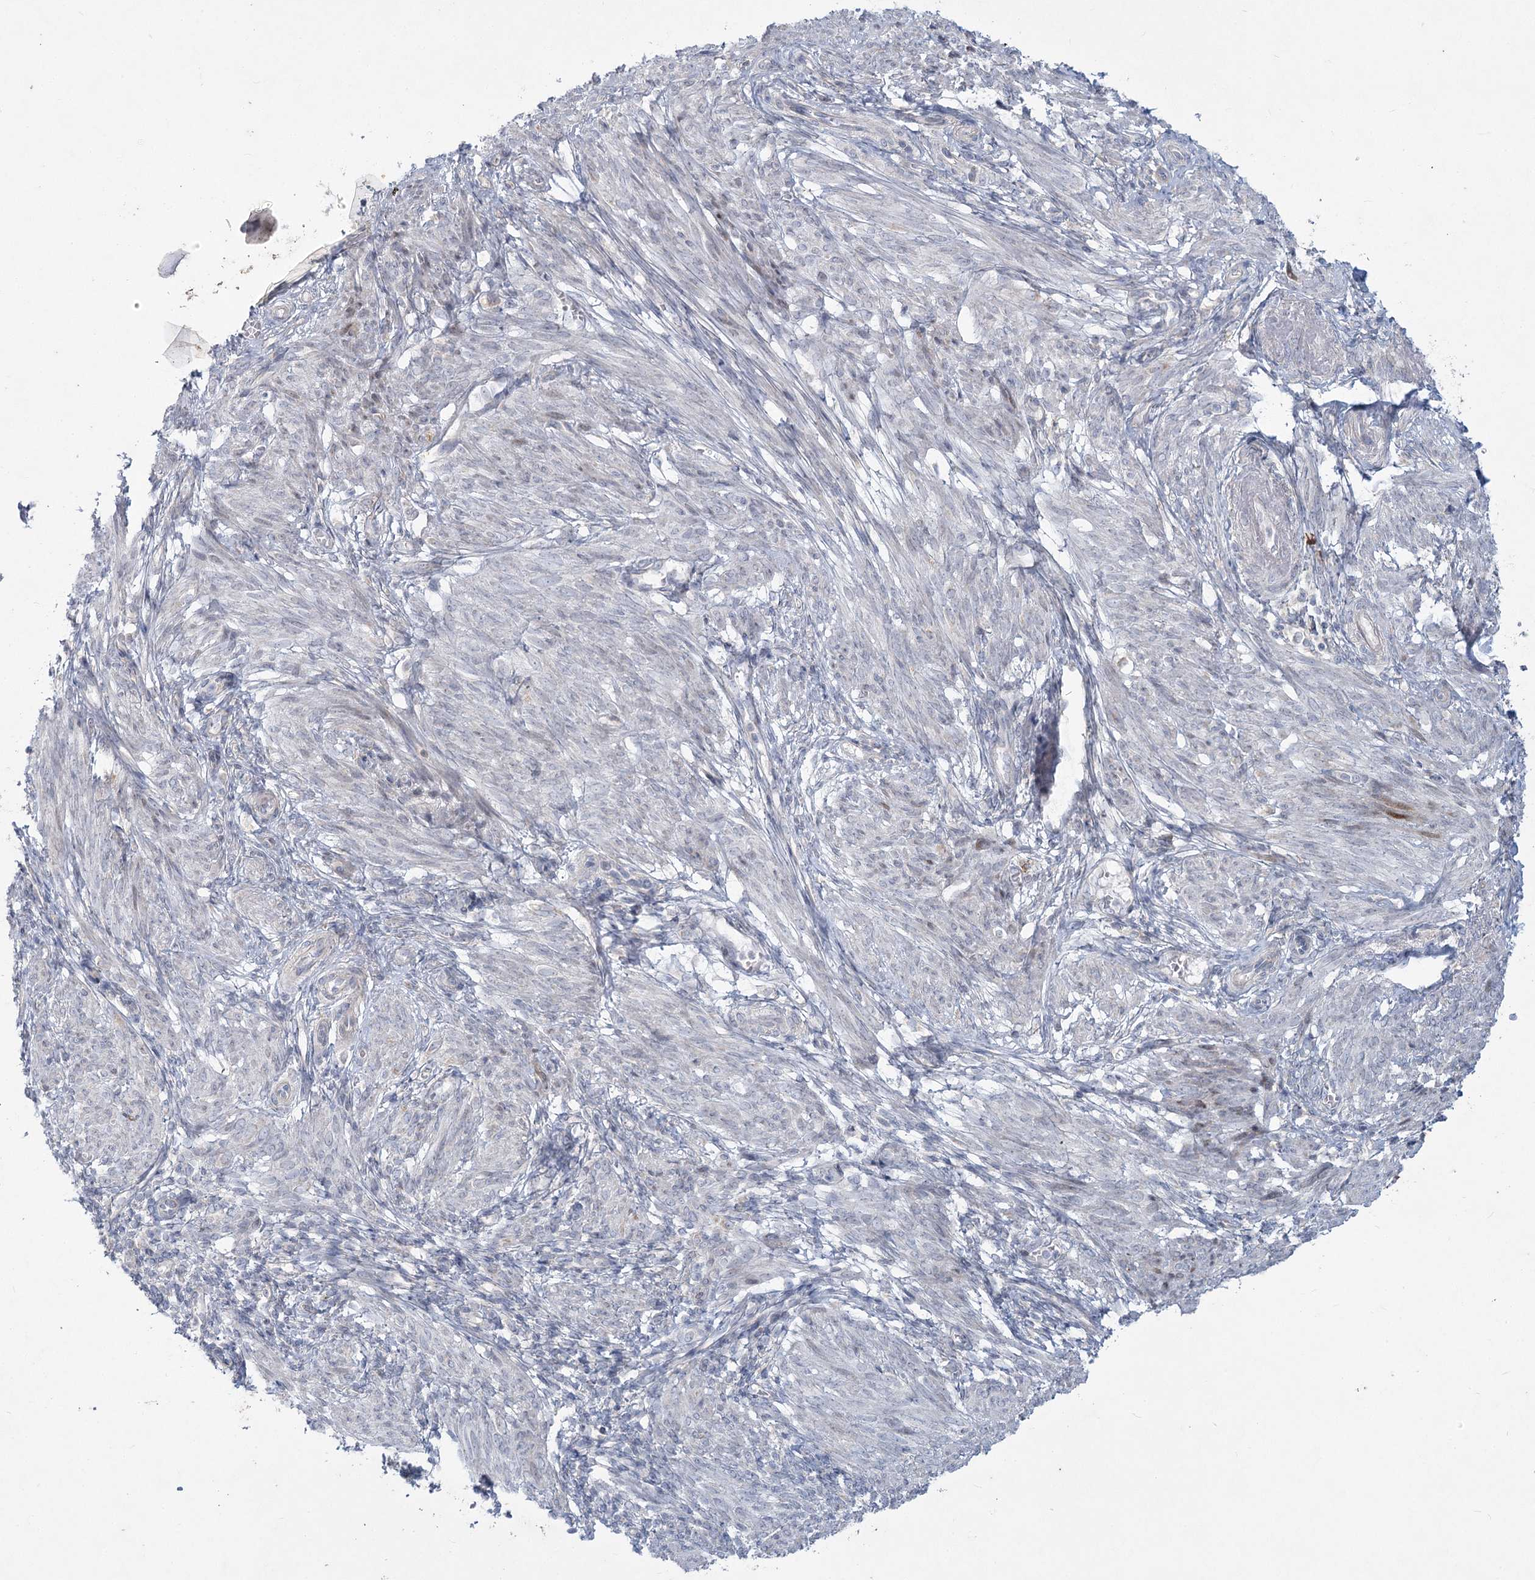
{"staining": {"intensity": "negative", "quantity": "none", "location": "none"}, "tissue": "smooth muscle", "cell_type": "Smooth muscle cells", "image_type": "normal", "snomed": [{"axis": "morphology", "description": "Normal tissue, NOS"}, {"axis": "topography", "description": "Smooth muscle"}], "caption": "The photomicrograph demonstrates no staining of smooth muscle cells in unremarkable smooth muscle. (DAB immunohistochemistry (IHC) visualized using brightfield microscopy, high magnification).", "gene": "PLA2G12A", "patient": {"sex": "female", "age": 39}}